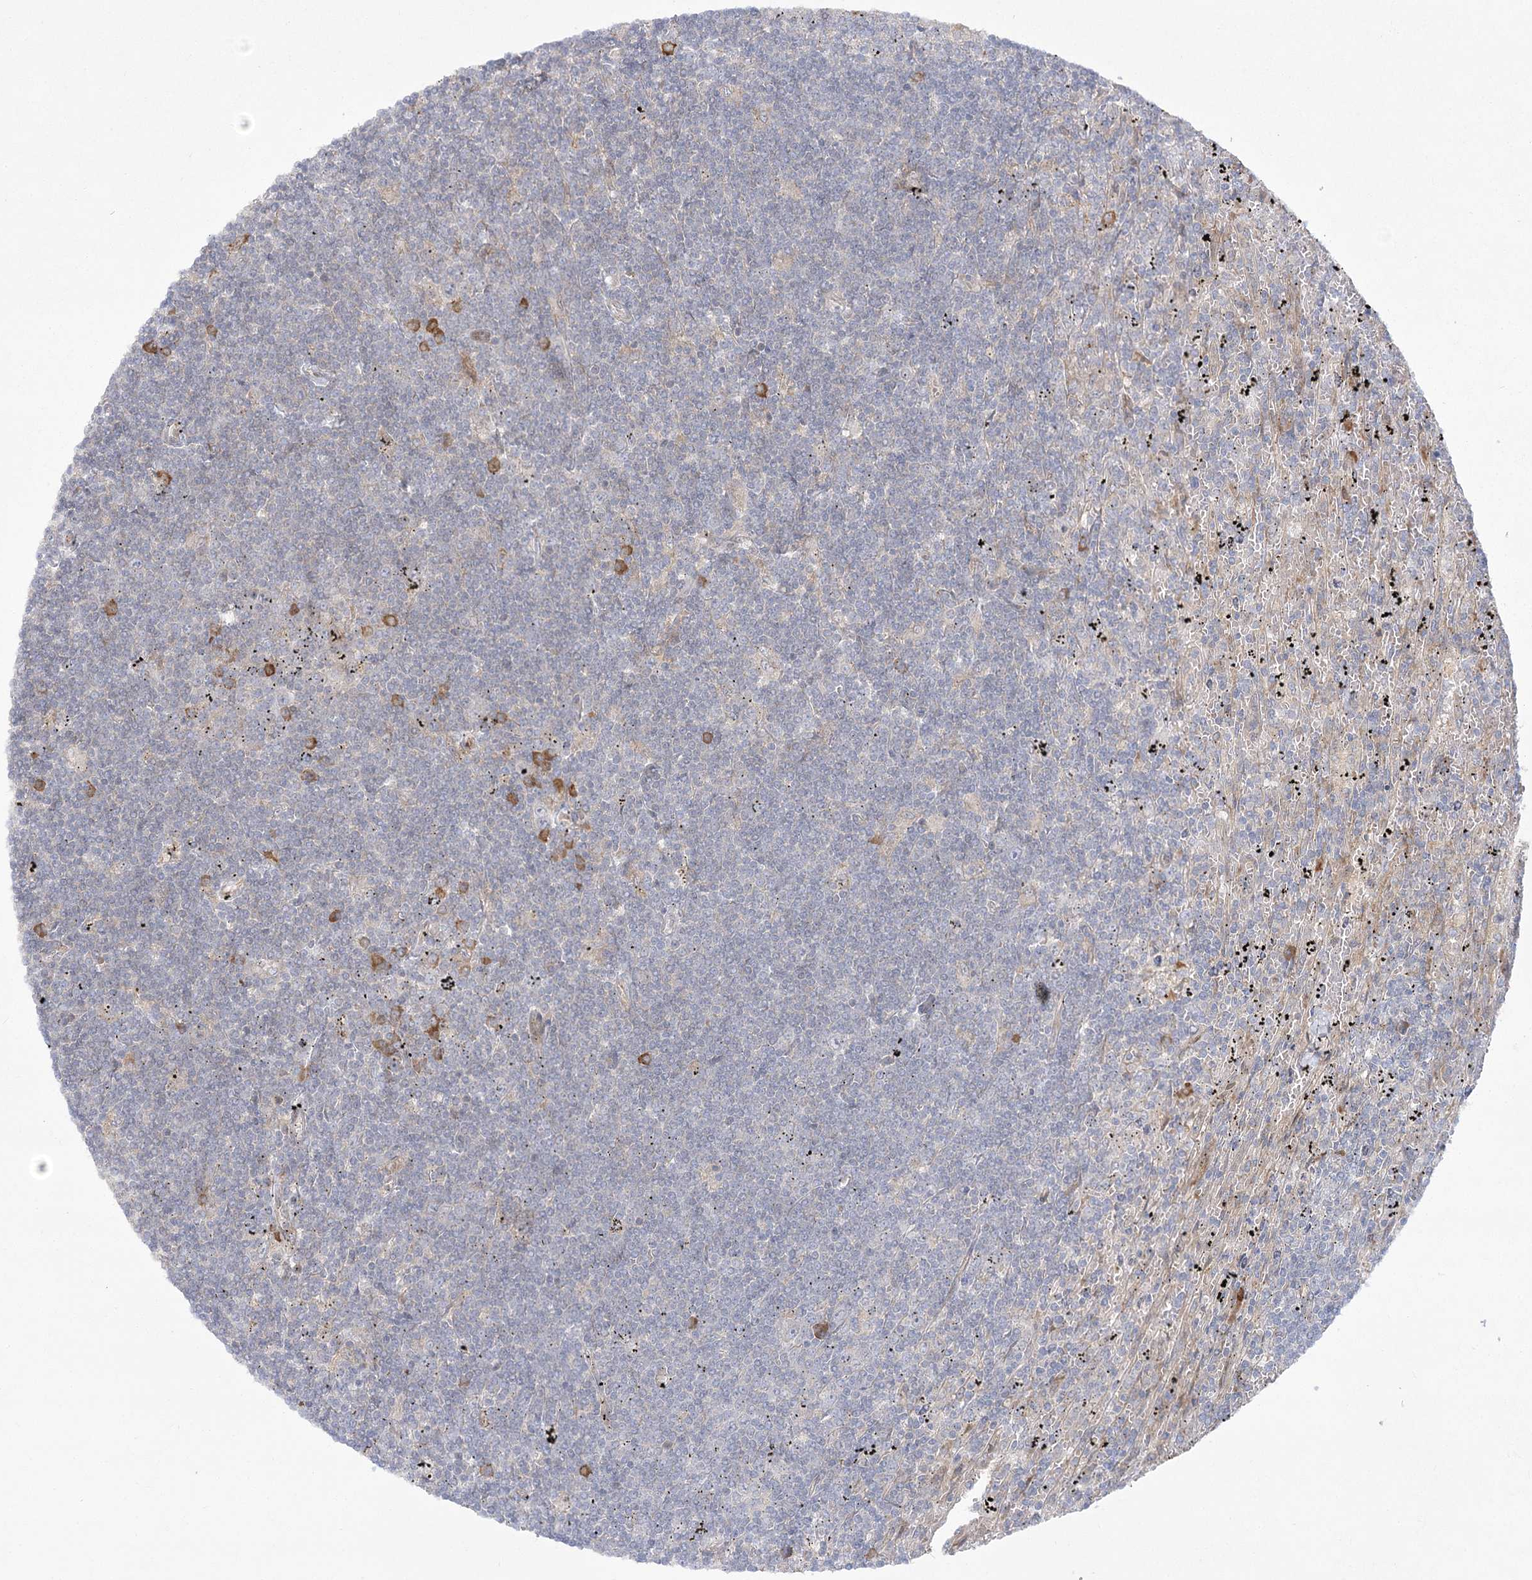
{"staining": {"intensity": "negative", "quantity": "none", "location": "none"}, "tissue": "lymphoma", "cell_type": "Tumor cells", "image_type": "cancer", "snomed": [{"axis": "morphology", "description": "Malignant lymphoma, non-Hodgkin's type, Low grade"}, {"axis": "topography", "description": "Spleen"}], "caption": "The image demonstrates no staining of tumor cells in lymphoma. (Brightfield microscopy of DAB immunohistochemistry (IHC) at high magnification).", "gene": "CAMTA1", "patient": {"sex": "male", "age": 76}}